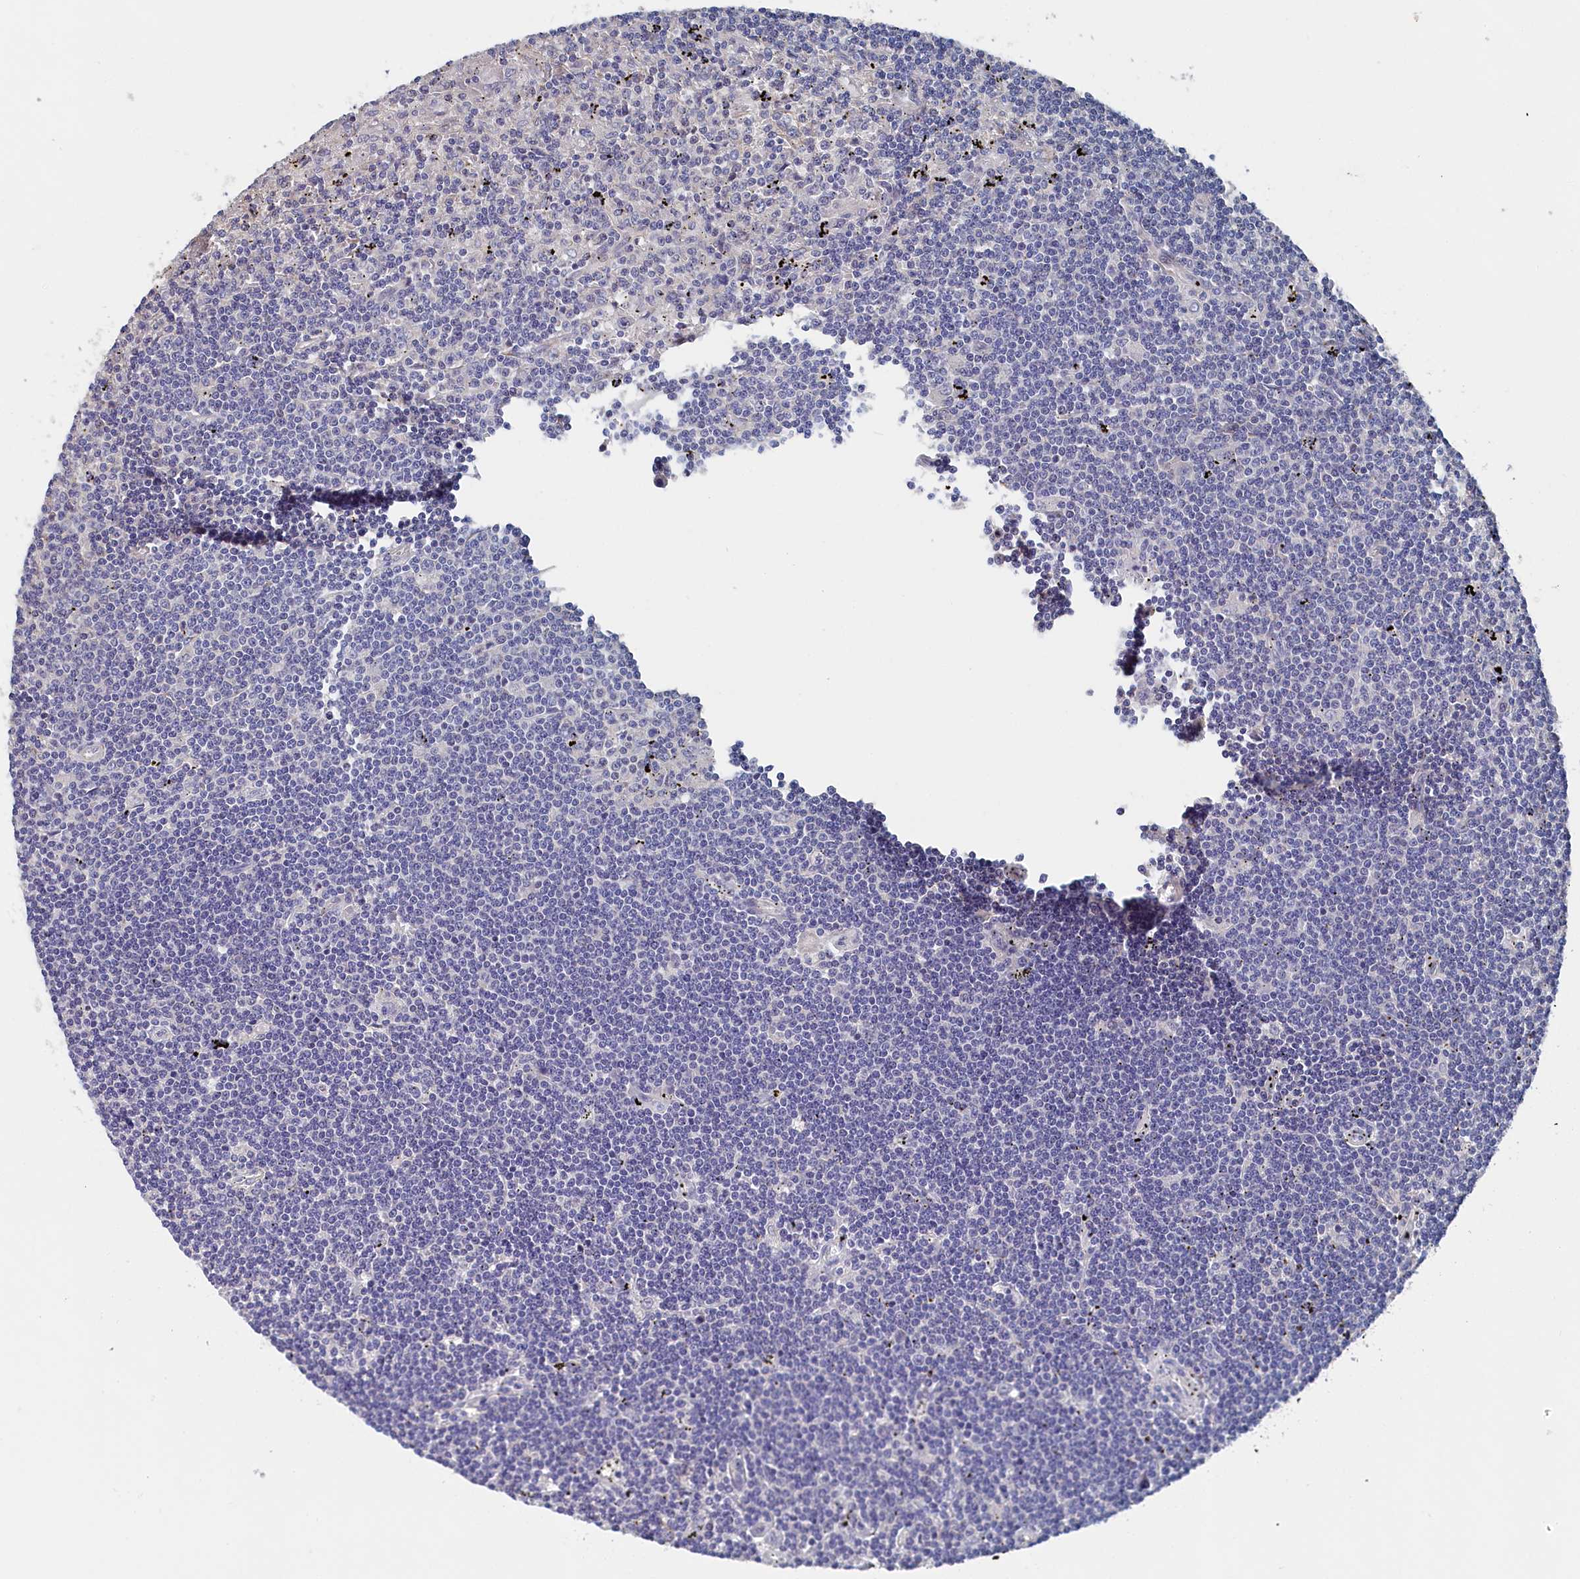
{"staining": {"intensity": "negative", "quantity": "none", "location": "none"}, "tissue": "lymphoma", "cell_type": "Tumor cells", "image_type": "cancer", "snomed": [{"axis": "morphology", "description": "Malignant lymphoma, non-Hodgkin's type, Low grade"}, {"axis": "topography", "description": "Spleen"}], "caption": "DAB immunohistochemical staining of human lymphoma displays no significant staining in tumor cells. (Stains: DAB (3,3'-diaminobenzidine) immunohistochemistry with hematoxylin counter stain, Microscopy: brightfield microscopy at high magnification).", "gene": "BHMT", "patient": {"sex": "male", "age": 76}}